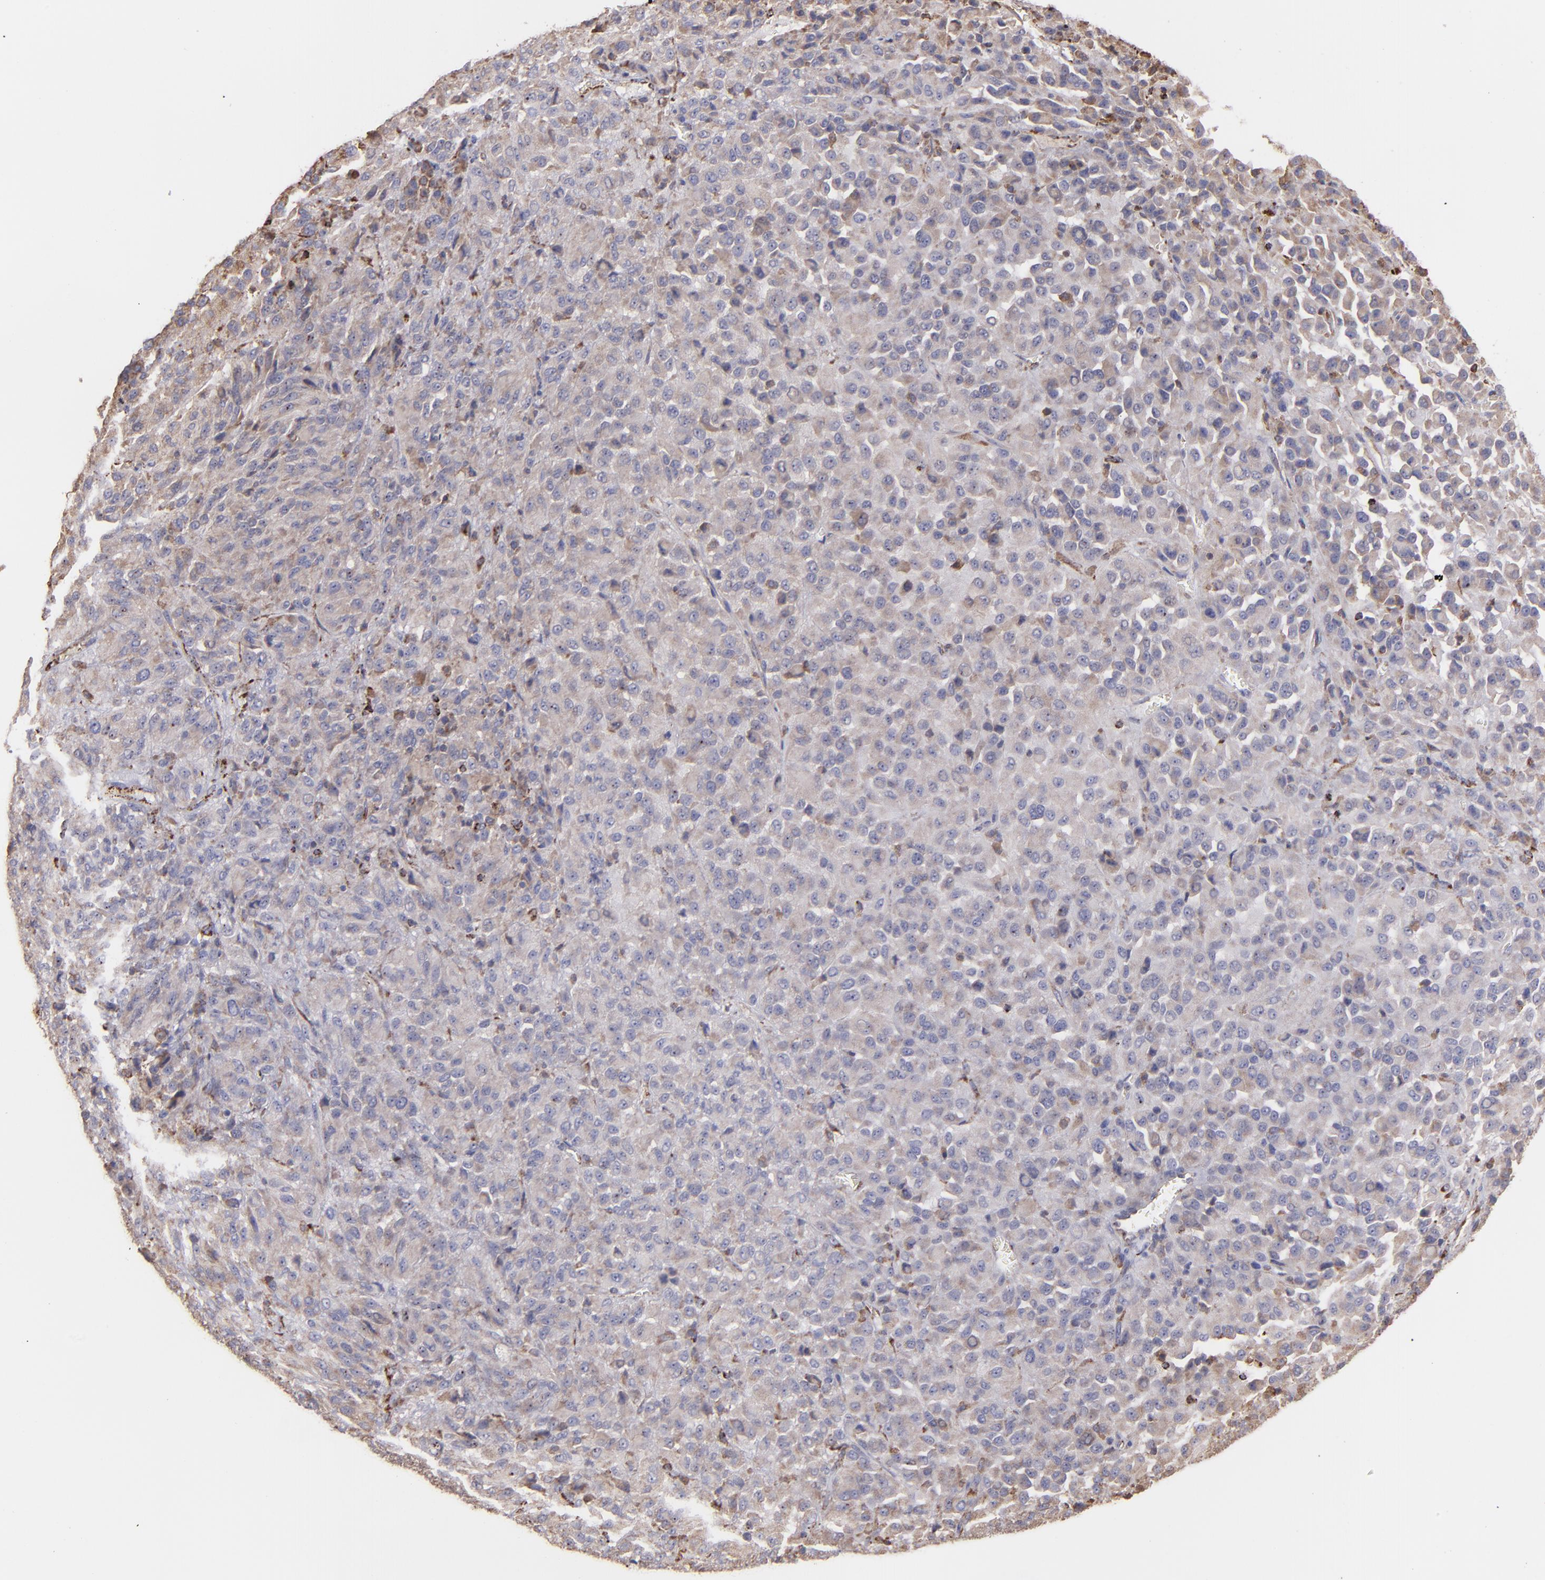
{"staining": {"intensity": "weak", "quantity": ">75%", "location": "cytoplasmic/membranous"}, "tissue": "melanoma", "cell_type": "Tumor cells", "image_type": "cancer", "snomed": [{"axis": "morphology", "description": "Malignant melanoma, Metastatic site"}, {"axis": "topography", "description": "Lung"}], "caption": "The photomicrograph shows a brown stain indicating the presence of a protein in the cytoplasmic/membranous of tumor cells in malignant melanoma (metastatic site).", "gene": "MAOB", "patient": {"sex": "male", "age": 64}}